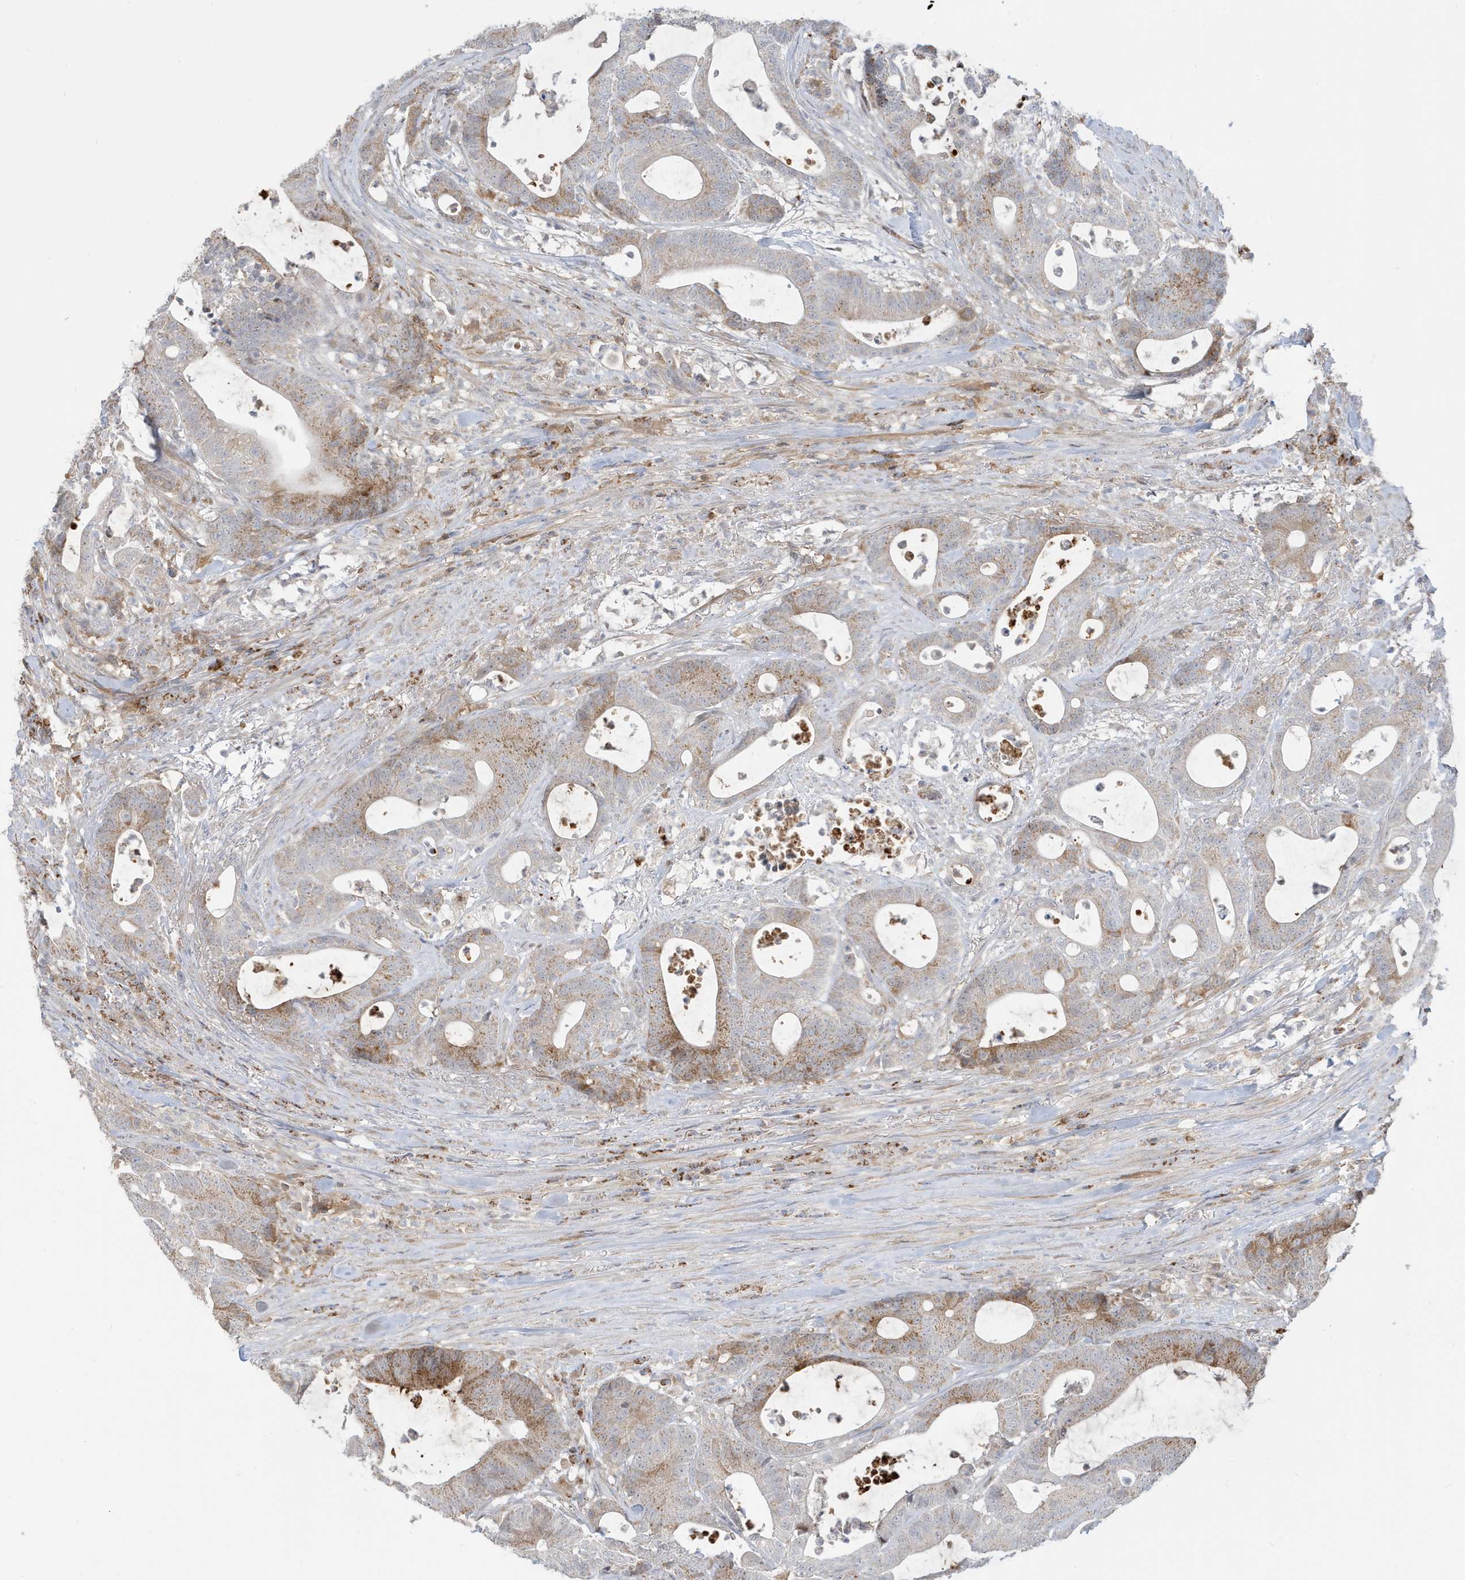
{"staining": {"intensity": "moderate", "quantity": "25%-75%", "location": "cytoplasmic/membranous"}, "tissue": "colorectal cancer", "cell_type": "Tumor cells", "image_type": "cancer", "snomed": [{"axis": "morphology", "description": "Adenocarcinoma, NOS"}, {"axis": "topography", "description": "Colon"}], "caption": "Protein staining shows moderate cytoplasmic/membranous expression in approximately 25%-75% of tumor cells in colorectal cancer.", "gene": "IFT57", "patient": {"sex": "female", "age": 84}}